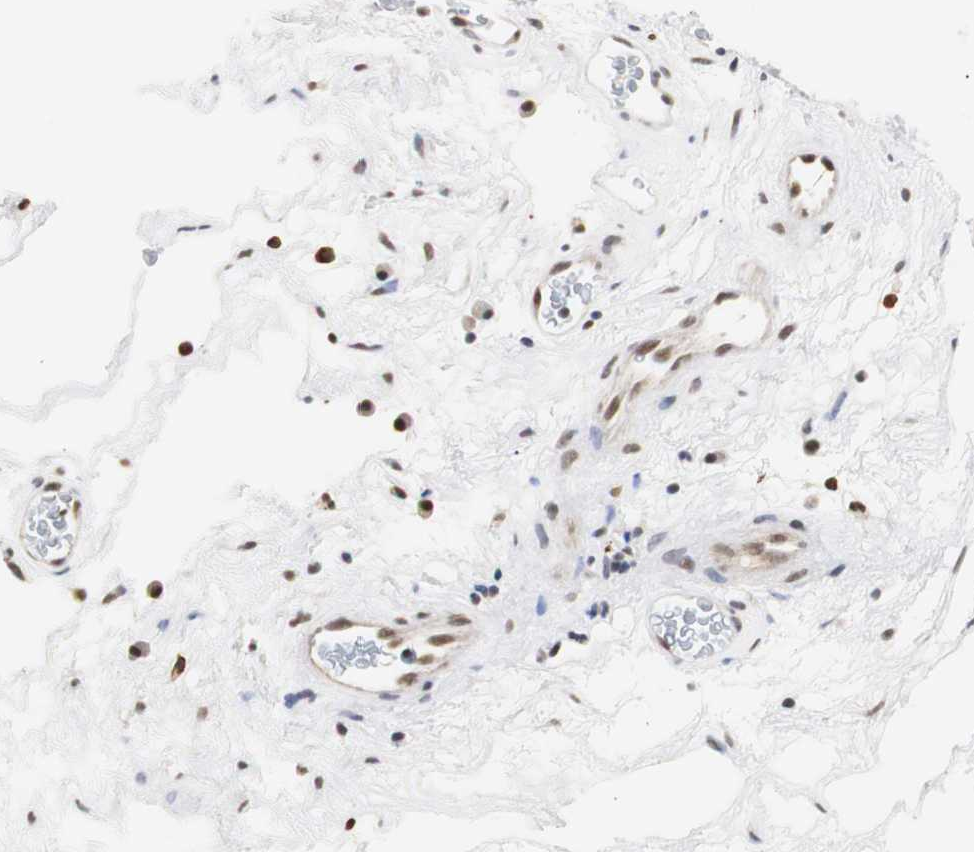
{"staining": {"intensity": "strong", "quantity": ">75%", "location": "nuclear"}, "tissue": "nasopharynx", "cell_type": "Respiratory epithelial cells", "image_type": "normal", "snomed": [{"axis": "morphology", "description": "Normal tissue, NOS"}, {"axis": "morphology", "description": "Inflammation, NOS"}, {"axis": "topography", "description": "Nasopharynx"}], "caption": "Strong nuclear staining for a protein is identified in about >75% of respiratory epithelial cells of normal nasopharynx using IHC.", "gene": "ZFC3H1", "patient": {"sex": "male", "age": 48}}